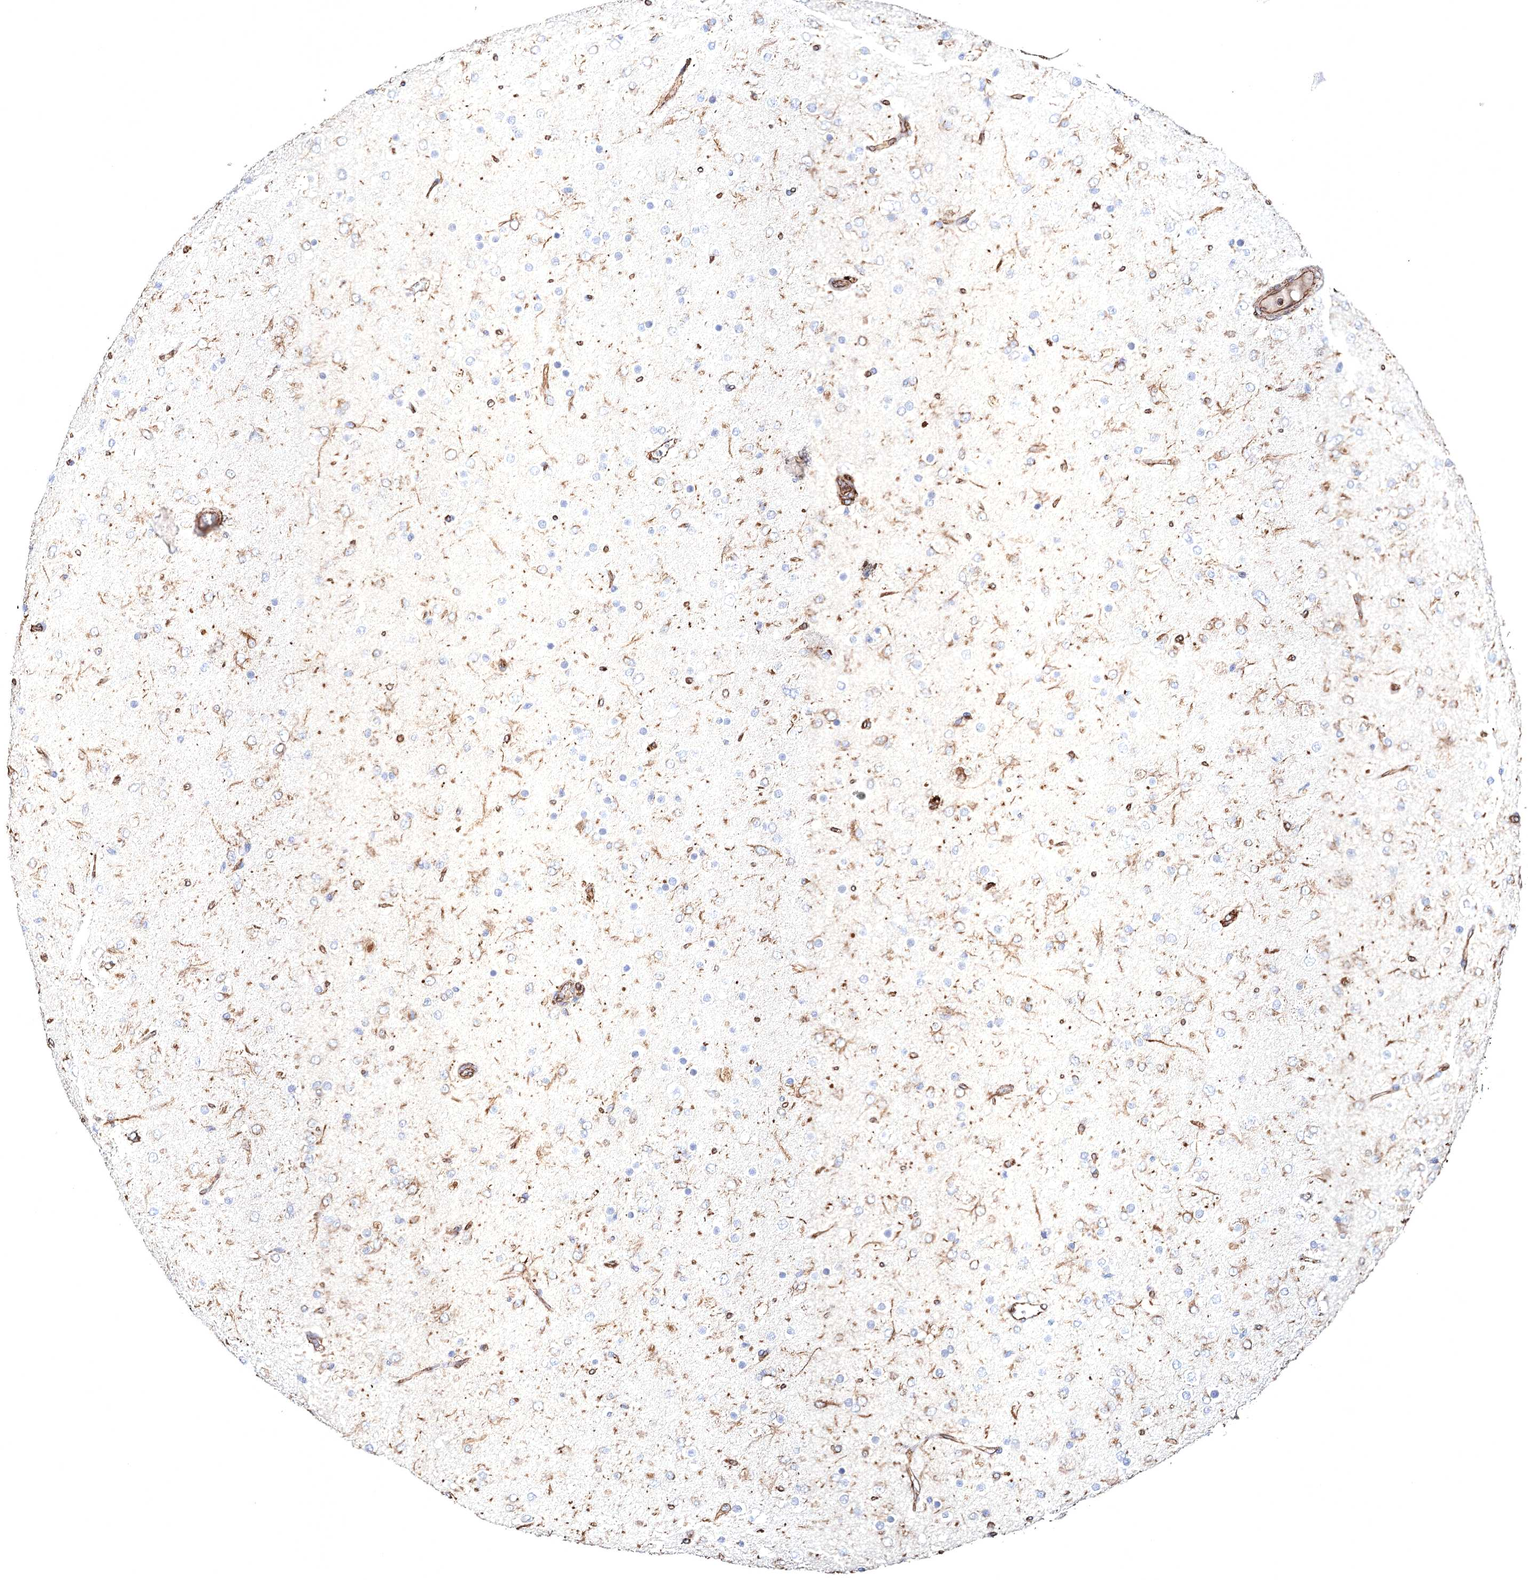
{"staining": {"intensity": "negative", "quantity": "none", "location": "none"}, "tissue": "glioma", "cell_type": "Tumor cells", "image_type": "cancer", "snomed": [{"axis": "morphology", "description": "Glioma, malignant, Low grade"}, {"axis": "topography", "description": "Brain"}], "caption": "An immunohistochemistry (IHC) image of malignant low-grade glioma is shown. There is no staining in tumor cells of malignant low-grade glioma. (DAB IHC with hematoxylin counter stain).", "gene": "CLEC4M", "patient": {"sex": "male", "age": 65}}